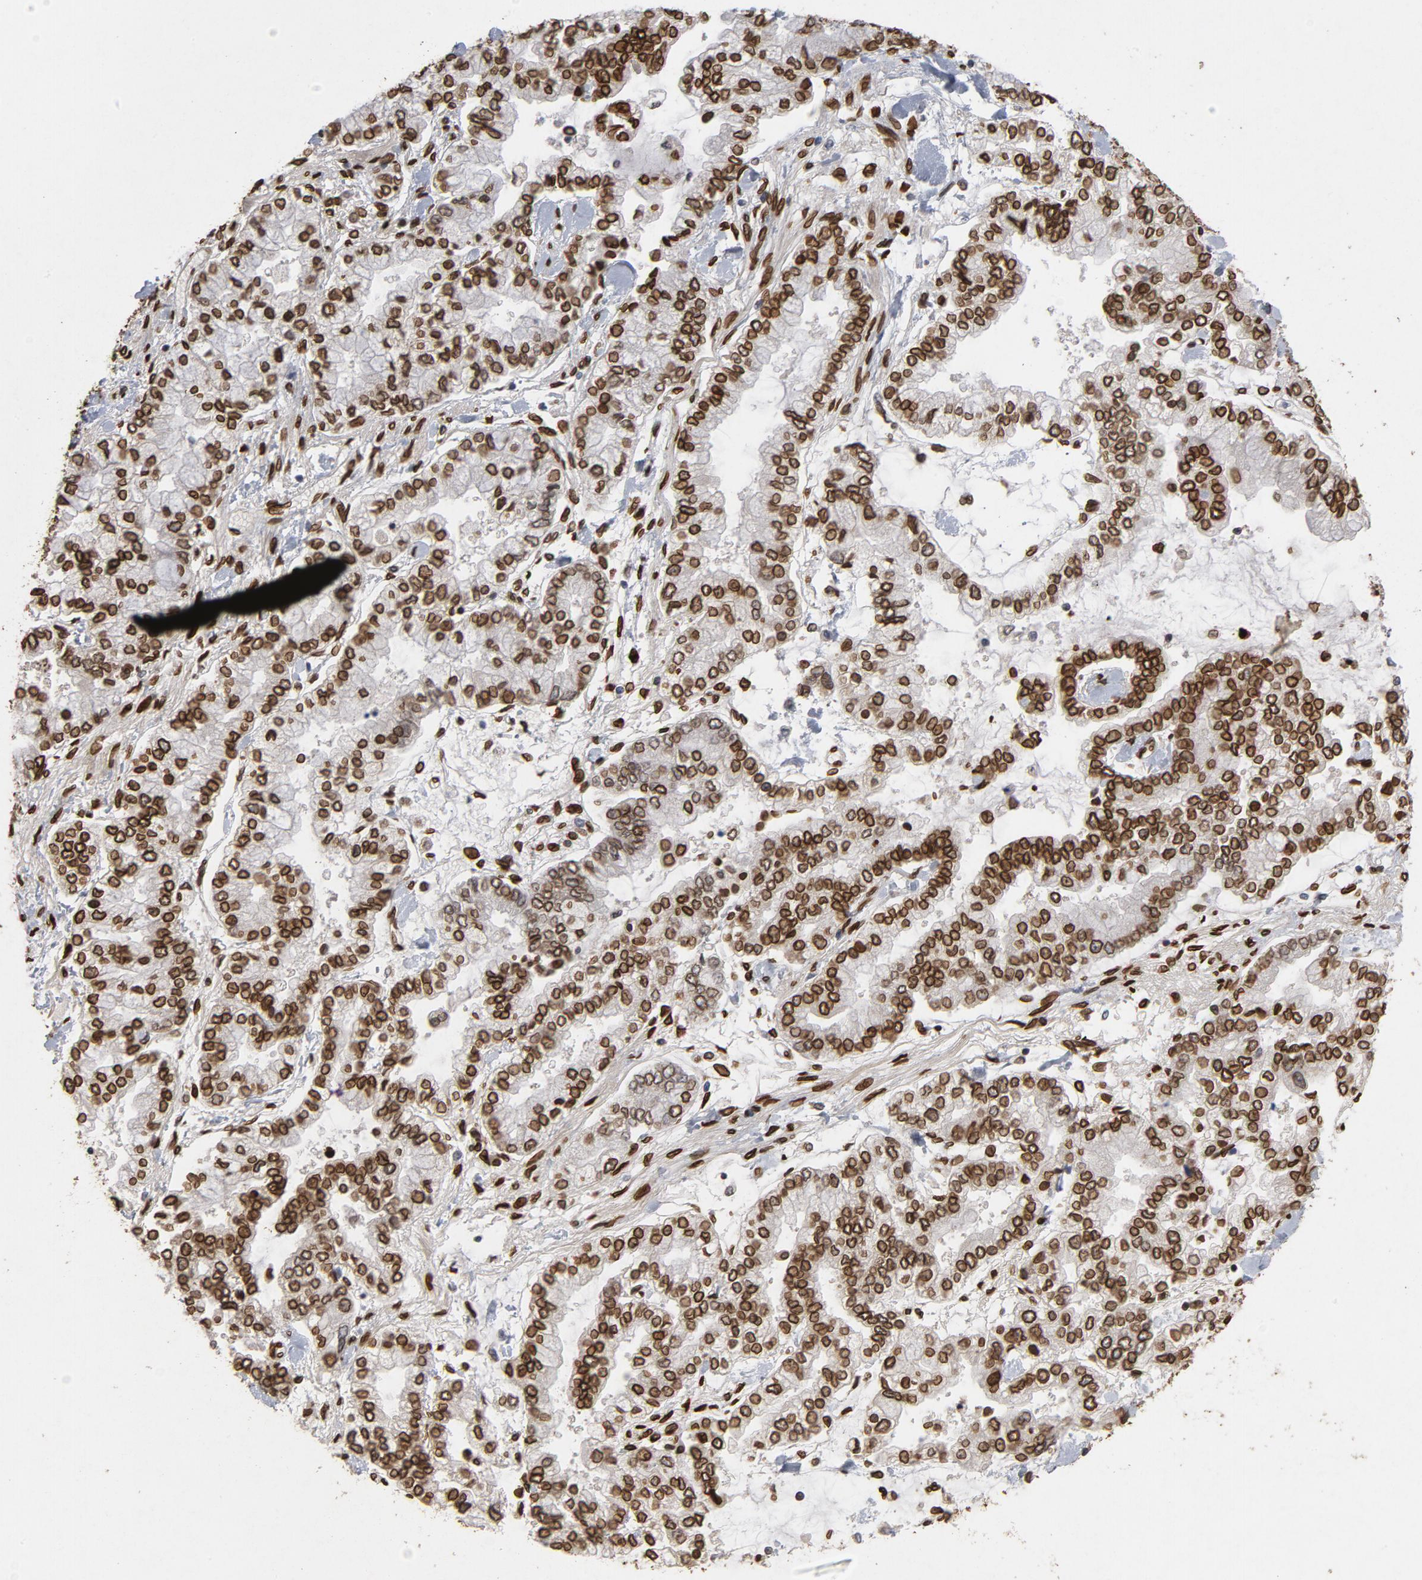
{"staining": {"intensity": "strong", "quantity": ">75%", "location": "cytoplasmic/membranous,nuclear"}, "tissue": "stomach cancer", "cell_type": "Tumor cells", "image_type": "cancer", "snomed": [{"axis": "morphology", "description": "Normal tissue, NOS"}, {"axis": "morphology", "description": "Adenocarcinoma, NOS"}, {"axis": "topography", "description": "Stomach, upper"}, {"axis": "topography", "description": "Stomach"}], "caption": "Immunohistochemistry of human stomach cancer shows high levels of strong cytoplasmic/membranous and nuclear staining in approximately >75% of tumor cells.", "gene": "LMNA", "patient": {"sex": "male", "age": 76}}